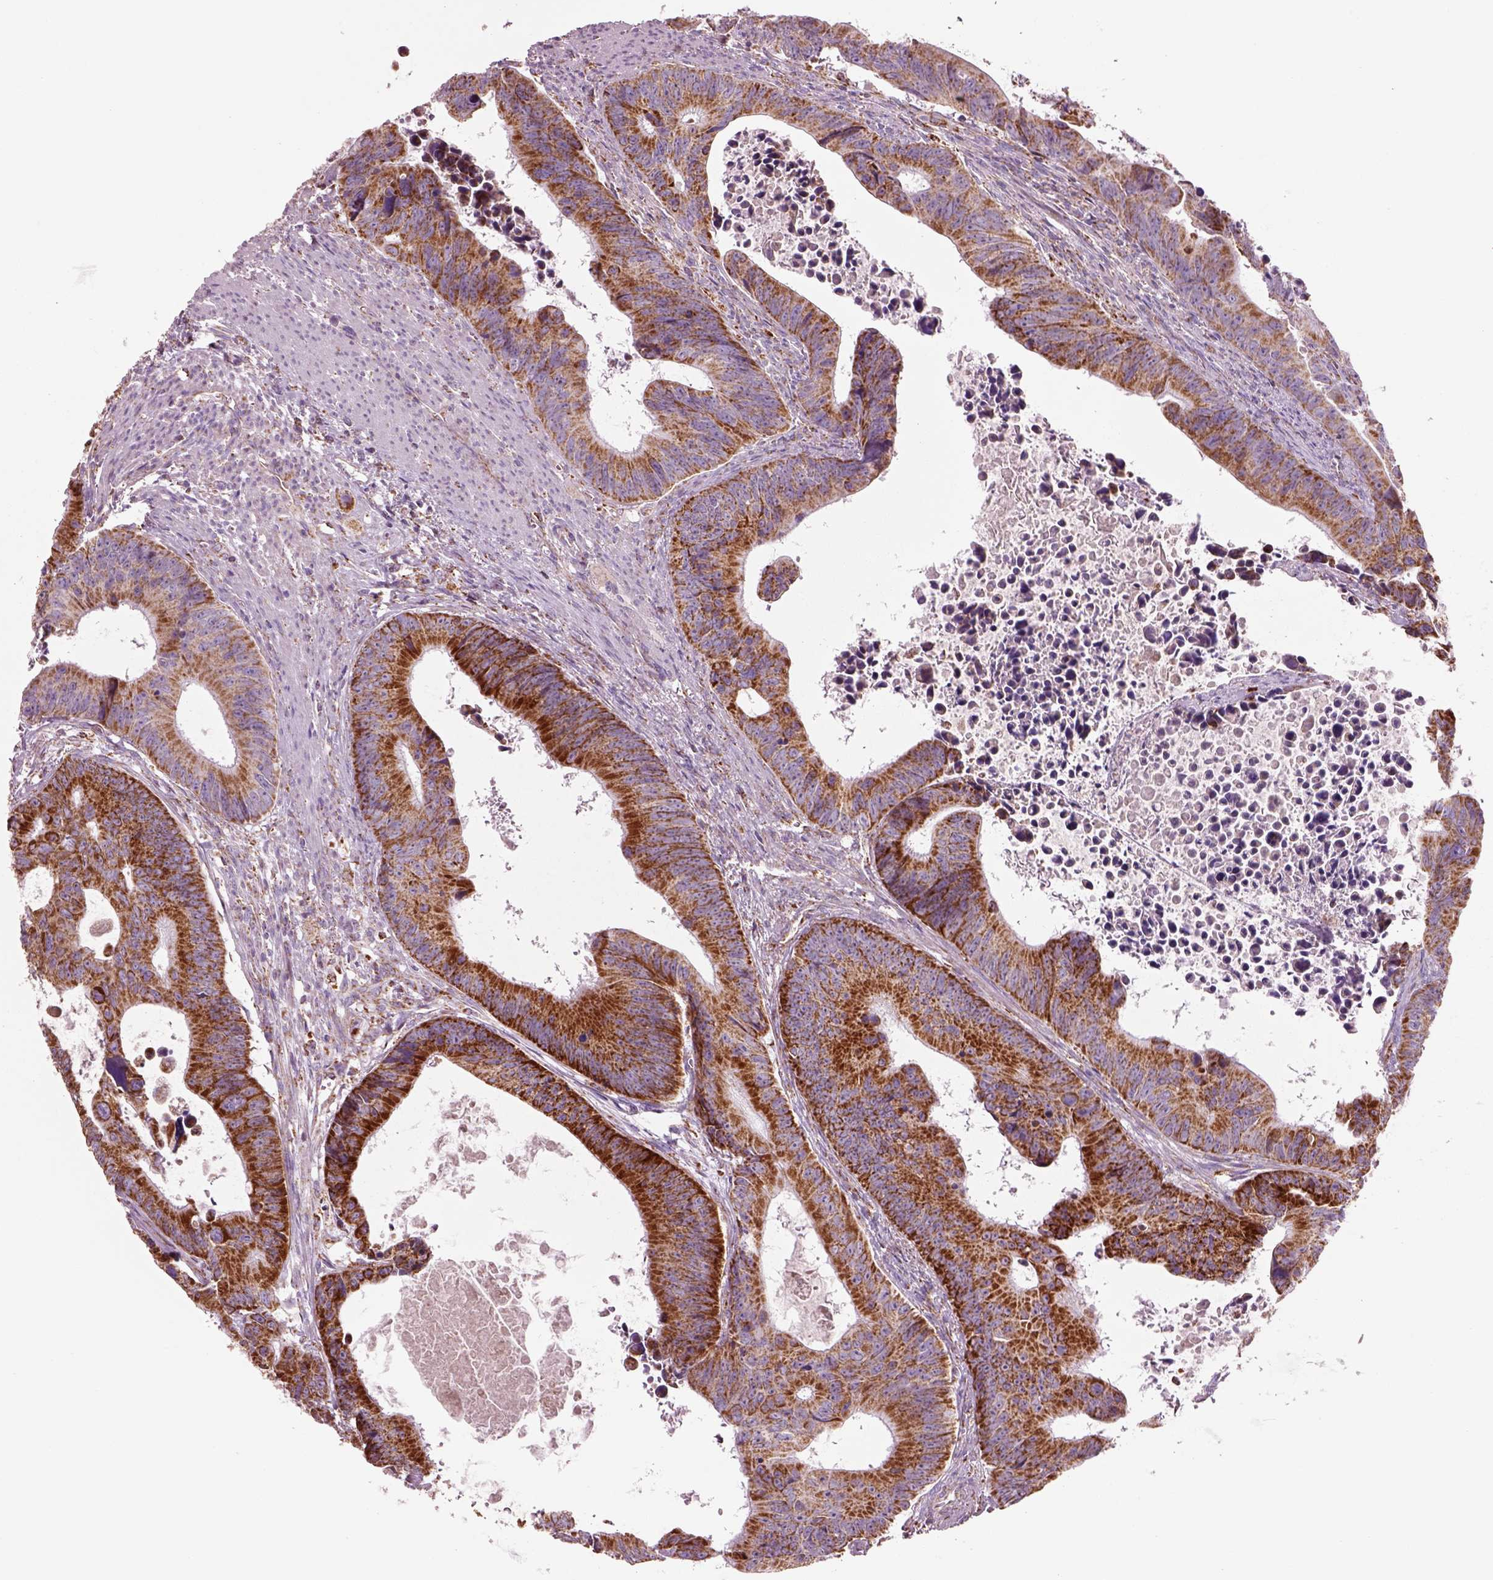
{"staining": {"intensity": "strong", "quantity": ">75%", "location": "cytoplasmic/membranous"}, "tissue": "colorectal cancer", "cell_type": "Tumor cells", "image_type": "cancer", "snomed": [{"axis": "morphology", "description": "Adenocarcinoma, NOS"}, {"axis": "topography", "description": "Colon"}], "caption": "IHC photomicrograph of colorectal adenocarcinoma stained for a protein (brown), which demonstrates high levels of strong cytoplasmic/membranous positivity in about >75% of tumor cells.", "gene": "SLC25A24", "patient": {"sex": "female", "age": 87}}